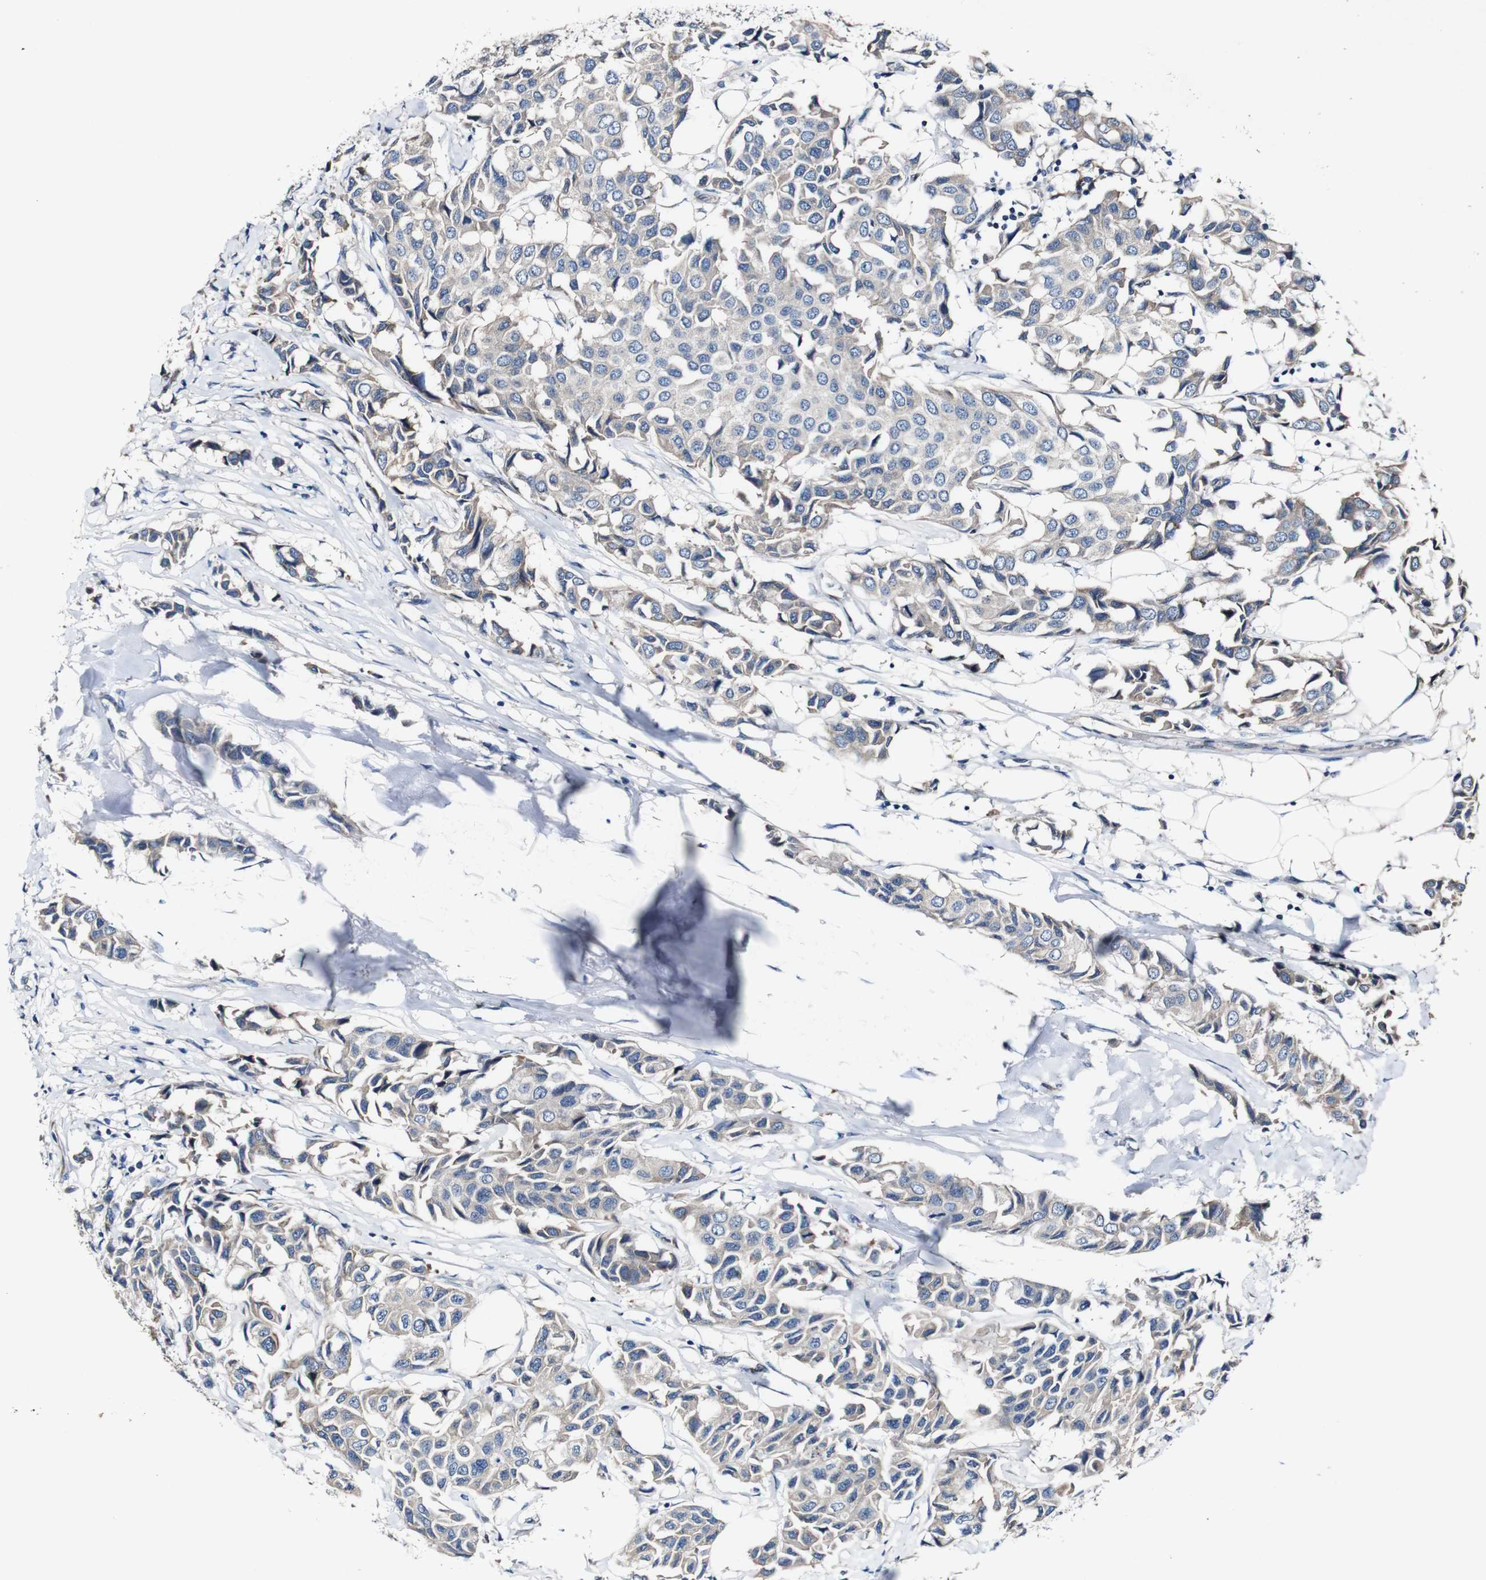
{"staining": {"intensity": "weak", "quantity": "<25%", "location": "cytoplasmic/membranous"}, "tissue": "breast cancer", "cell_type": "Tumor cells", "image_type": "cancer", "snomed": [{"axis": "morphology", "description": "Duct carcinoma"}, {"axis": "topography", "description": "Breast"}], "caption": "High magnification brightfield microscopy of breast cancer stained with DAB (3,3'-diaminobenzidine) (brown) and counterstained with hematoxylin (blue): tumor cells show no significant positivity.", "gene": "GRAMD1A", "patient": {"sex": "female", "age": 80}}